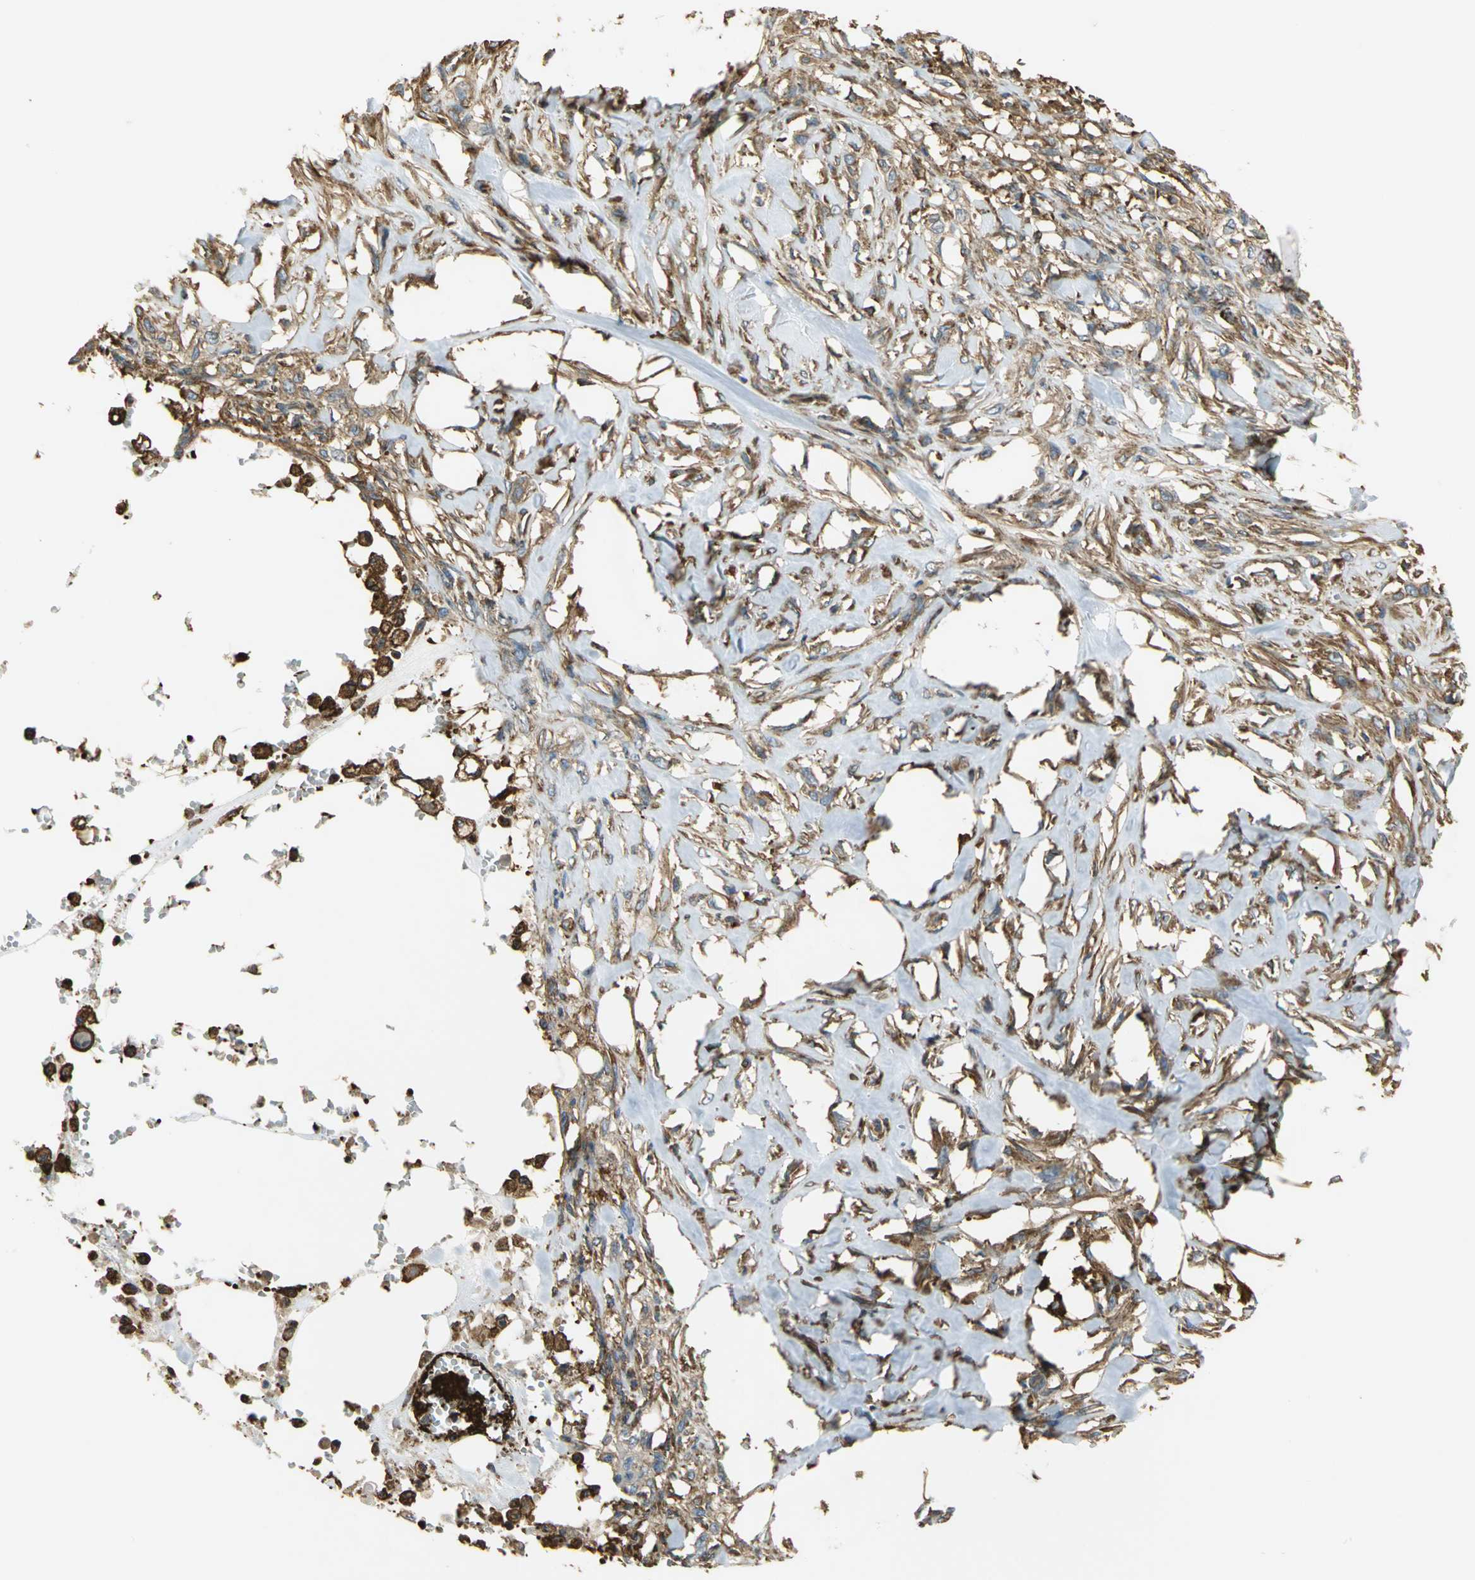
{"staining": {"intensity": "moderate", "quantity": ">75%", "location": "cytoplasmic/membranous"}, "tissue": "skin cancer", "cell_type": "Tumor cells", "image_type": "cancer", "snomed": [{"axis": "morphology", "description": "Normal tissue, NOS"}, {"axis": "morphology", "description": "Squamous cell carcinoma, NOS"}, {"axis": "topography", "description": "Skin"}], "caption": "Skin squamous cell carcinoma stained for a protein demonstrates moderate cytoplasmic/membranous positivity in tumor cells.", "gene": "TLN1", "patient": {"sex": "female", "age": 59}}